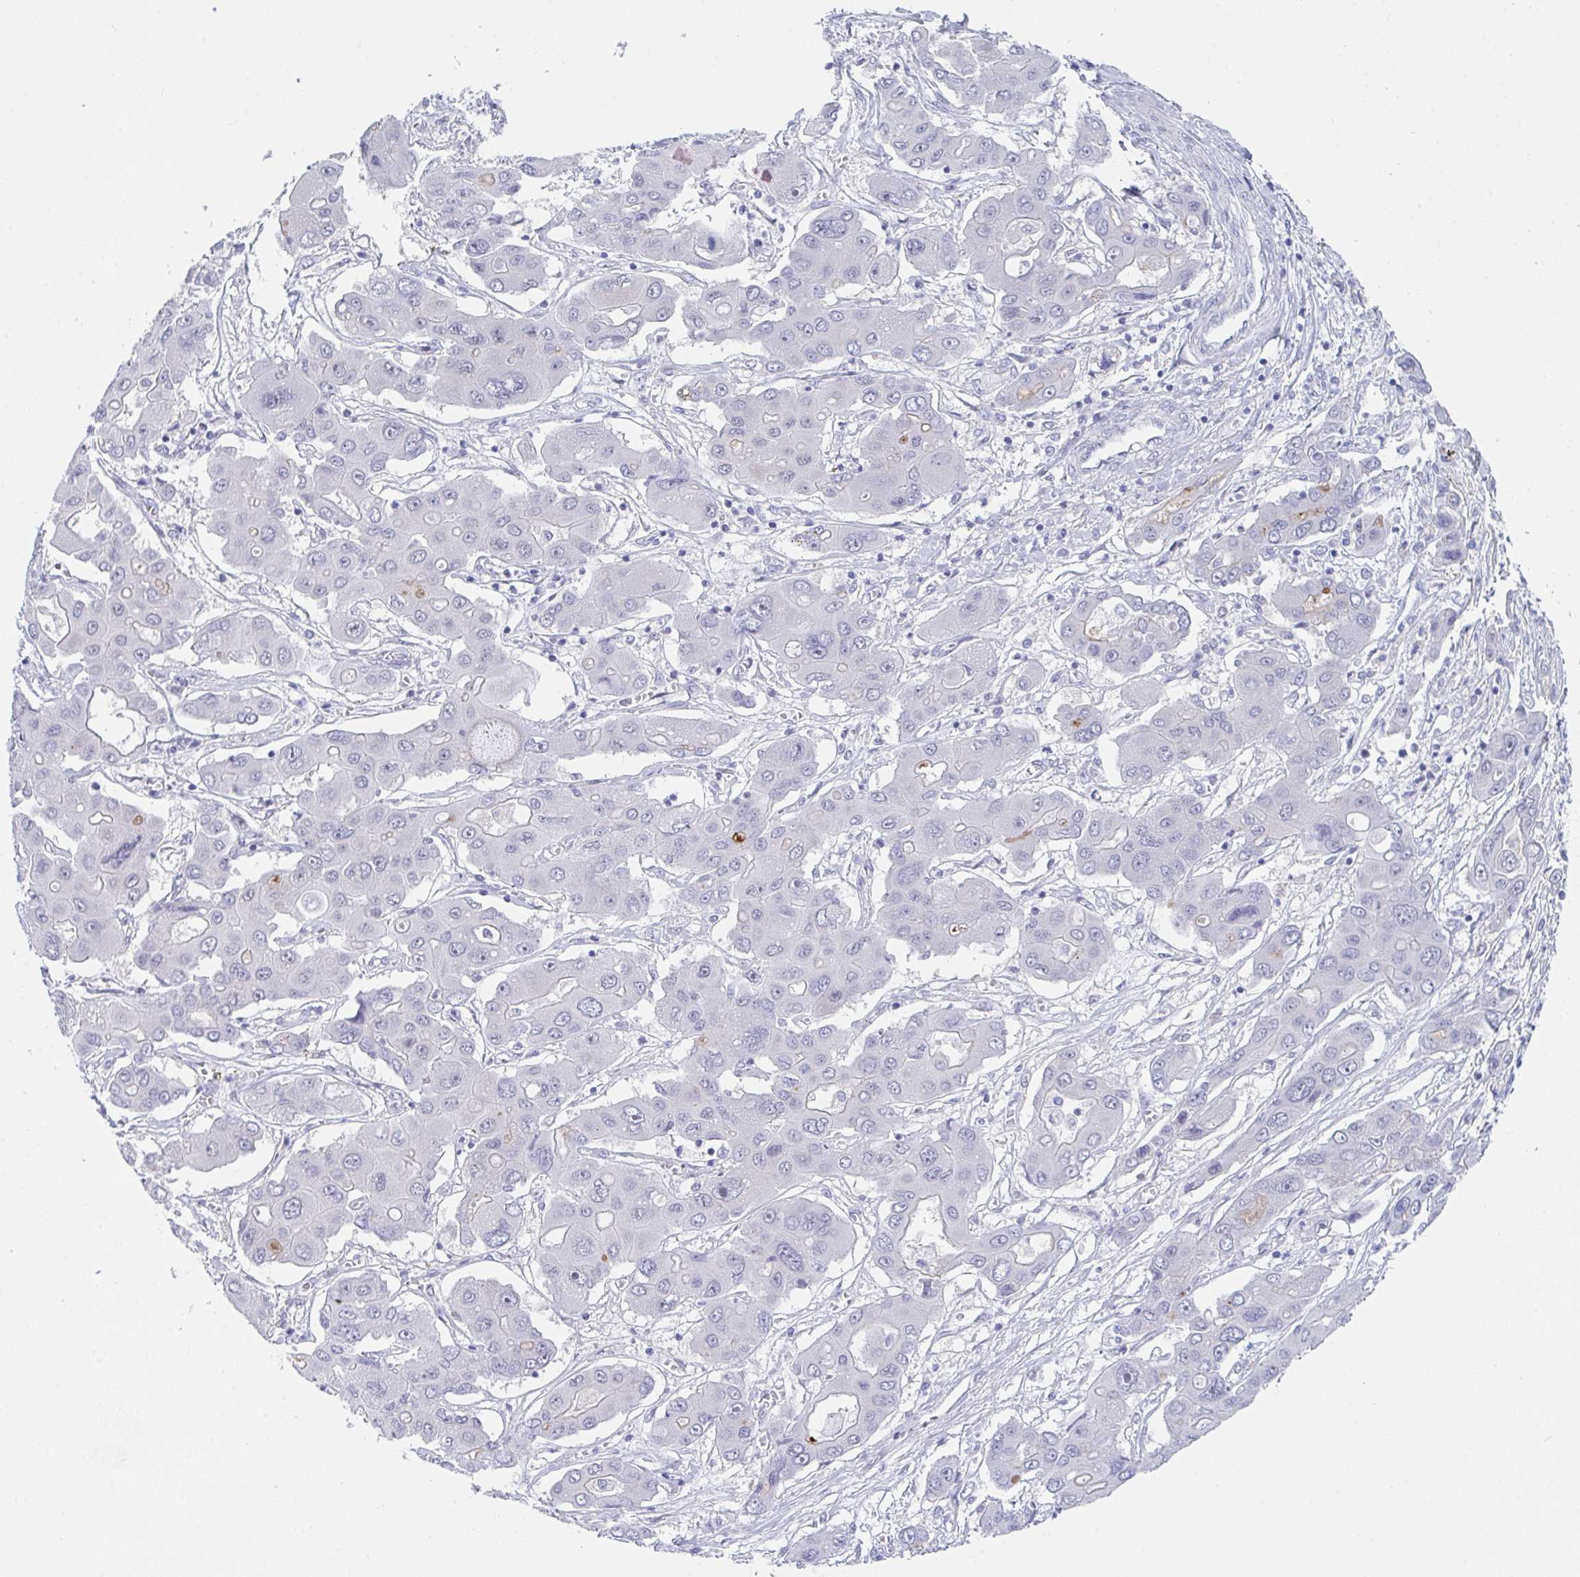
{"staining": {"intensity": "negative", "quantity": "none", "location": "none"}, "tissue": "liver cancer", "cell_type": "Tumor cells", "image_type": "cancer", "snomed": [{"axis": "morphology", "description": "Cholangiocarcinoma"}, {"axis": "topography", "description": "Liver"}], "caption": "Tumor cells are negative for brown protein staining in liver cancer. Nuclei are stained in blue.", "gene": "DAOA", "patient": {"sex": "male", "age": 67}}